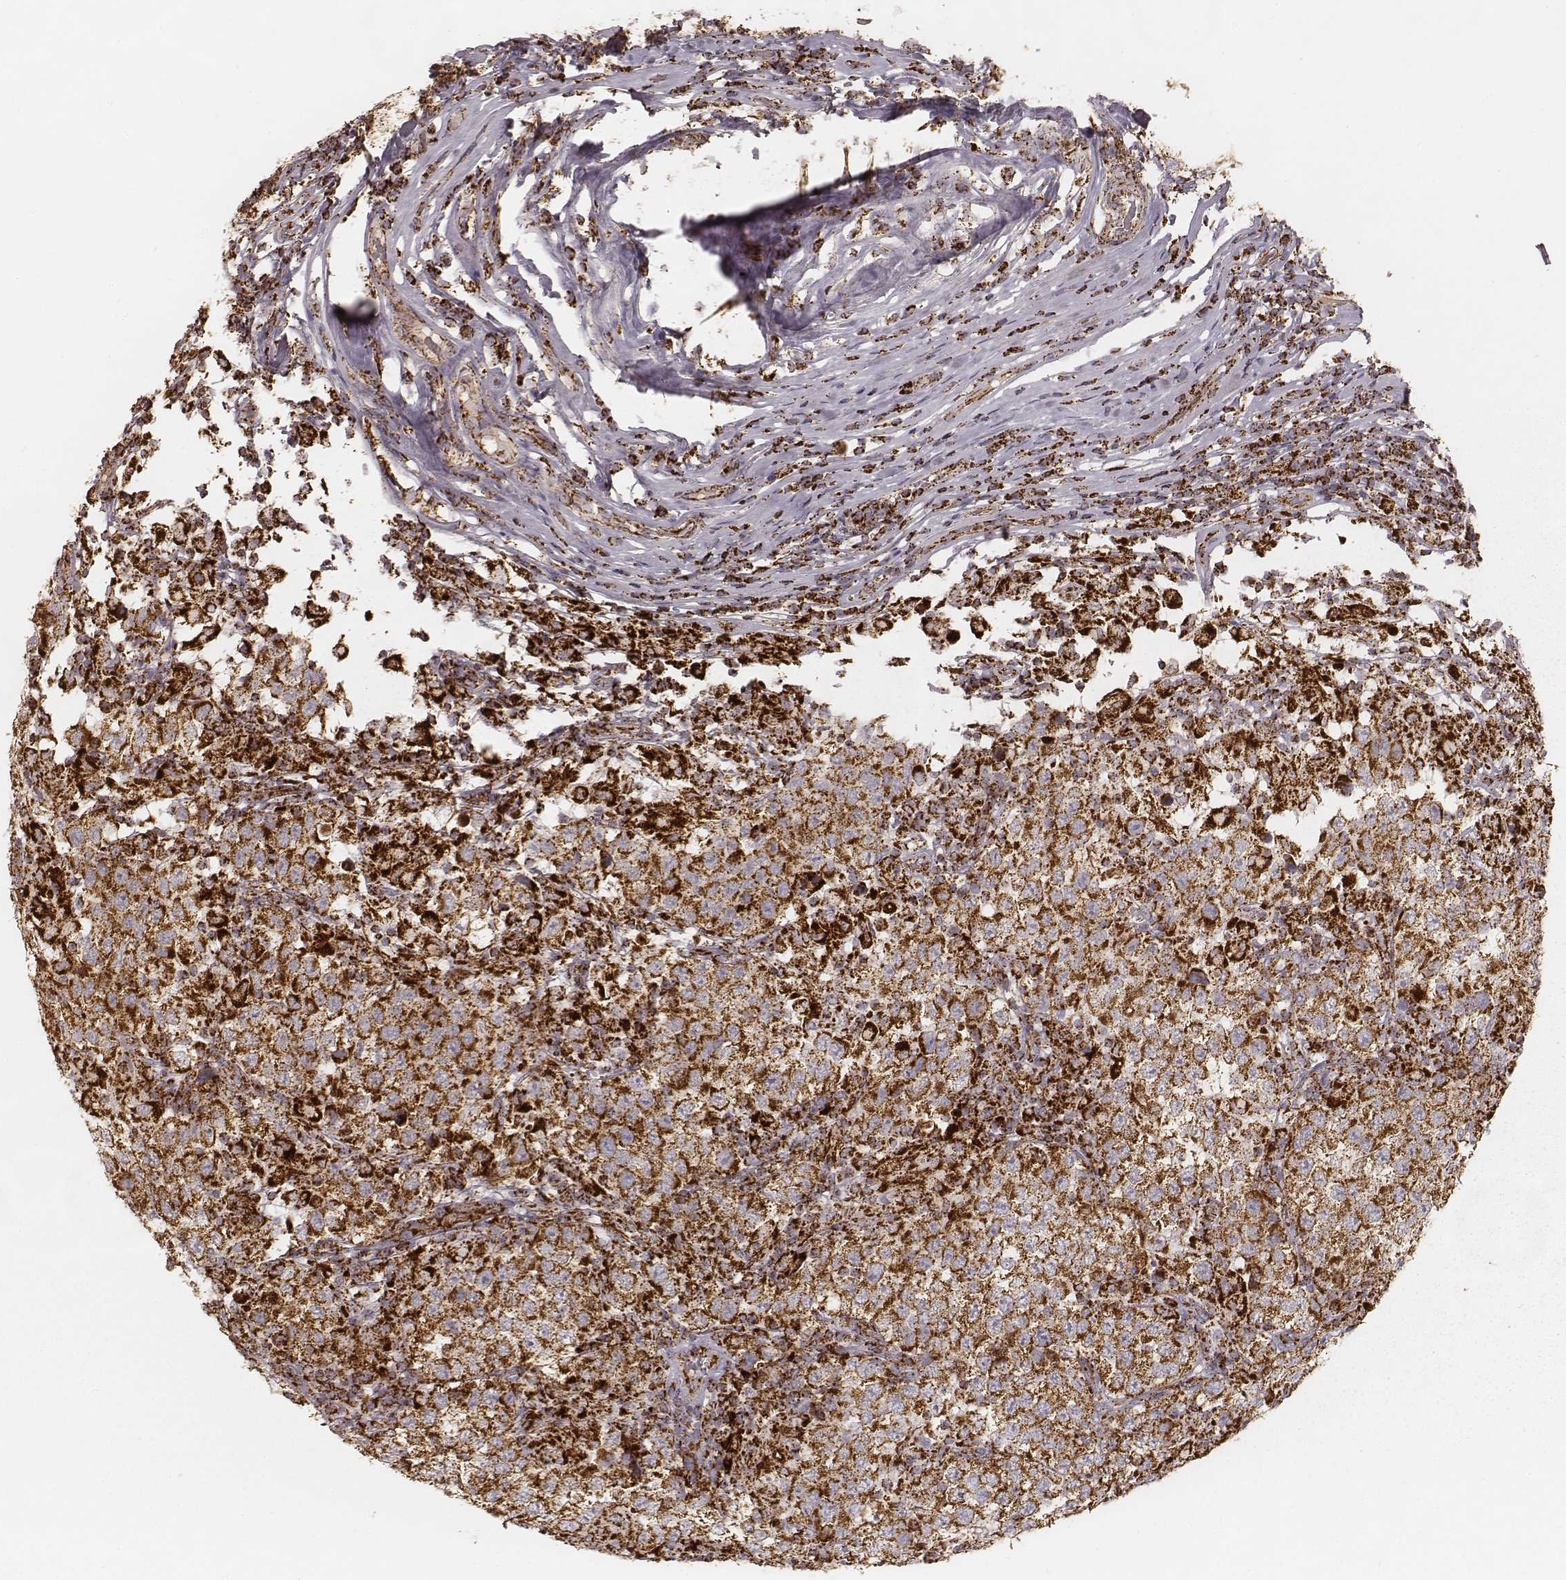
{"staining": {"intensity": "strong", "quantity": ">75%", "location": "cytoplasmic/membranous"}, "tissue": "testis cancer", "cell_type": "Tumor cells", "image_type": "cancer", "snomed": [{"axis": "morphology", "description": "Seminoma, NOS"}, {"axis": "morphology", "description": "Carcinoma, Embryonal, NOS"}, {"axis": "topography", "description": "Testis"}], "caption": "Immunohistochemical staining of human testis seminoma exhibits high levels of strong cytoplasmic/membranous protein expression in approximately >75% of tumor cells.", "gene": "CS", "patient": {"sex": "male", "age": 41}}